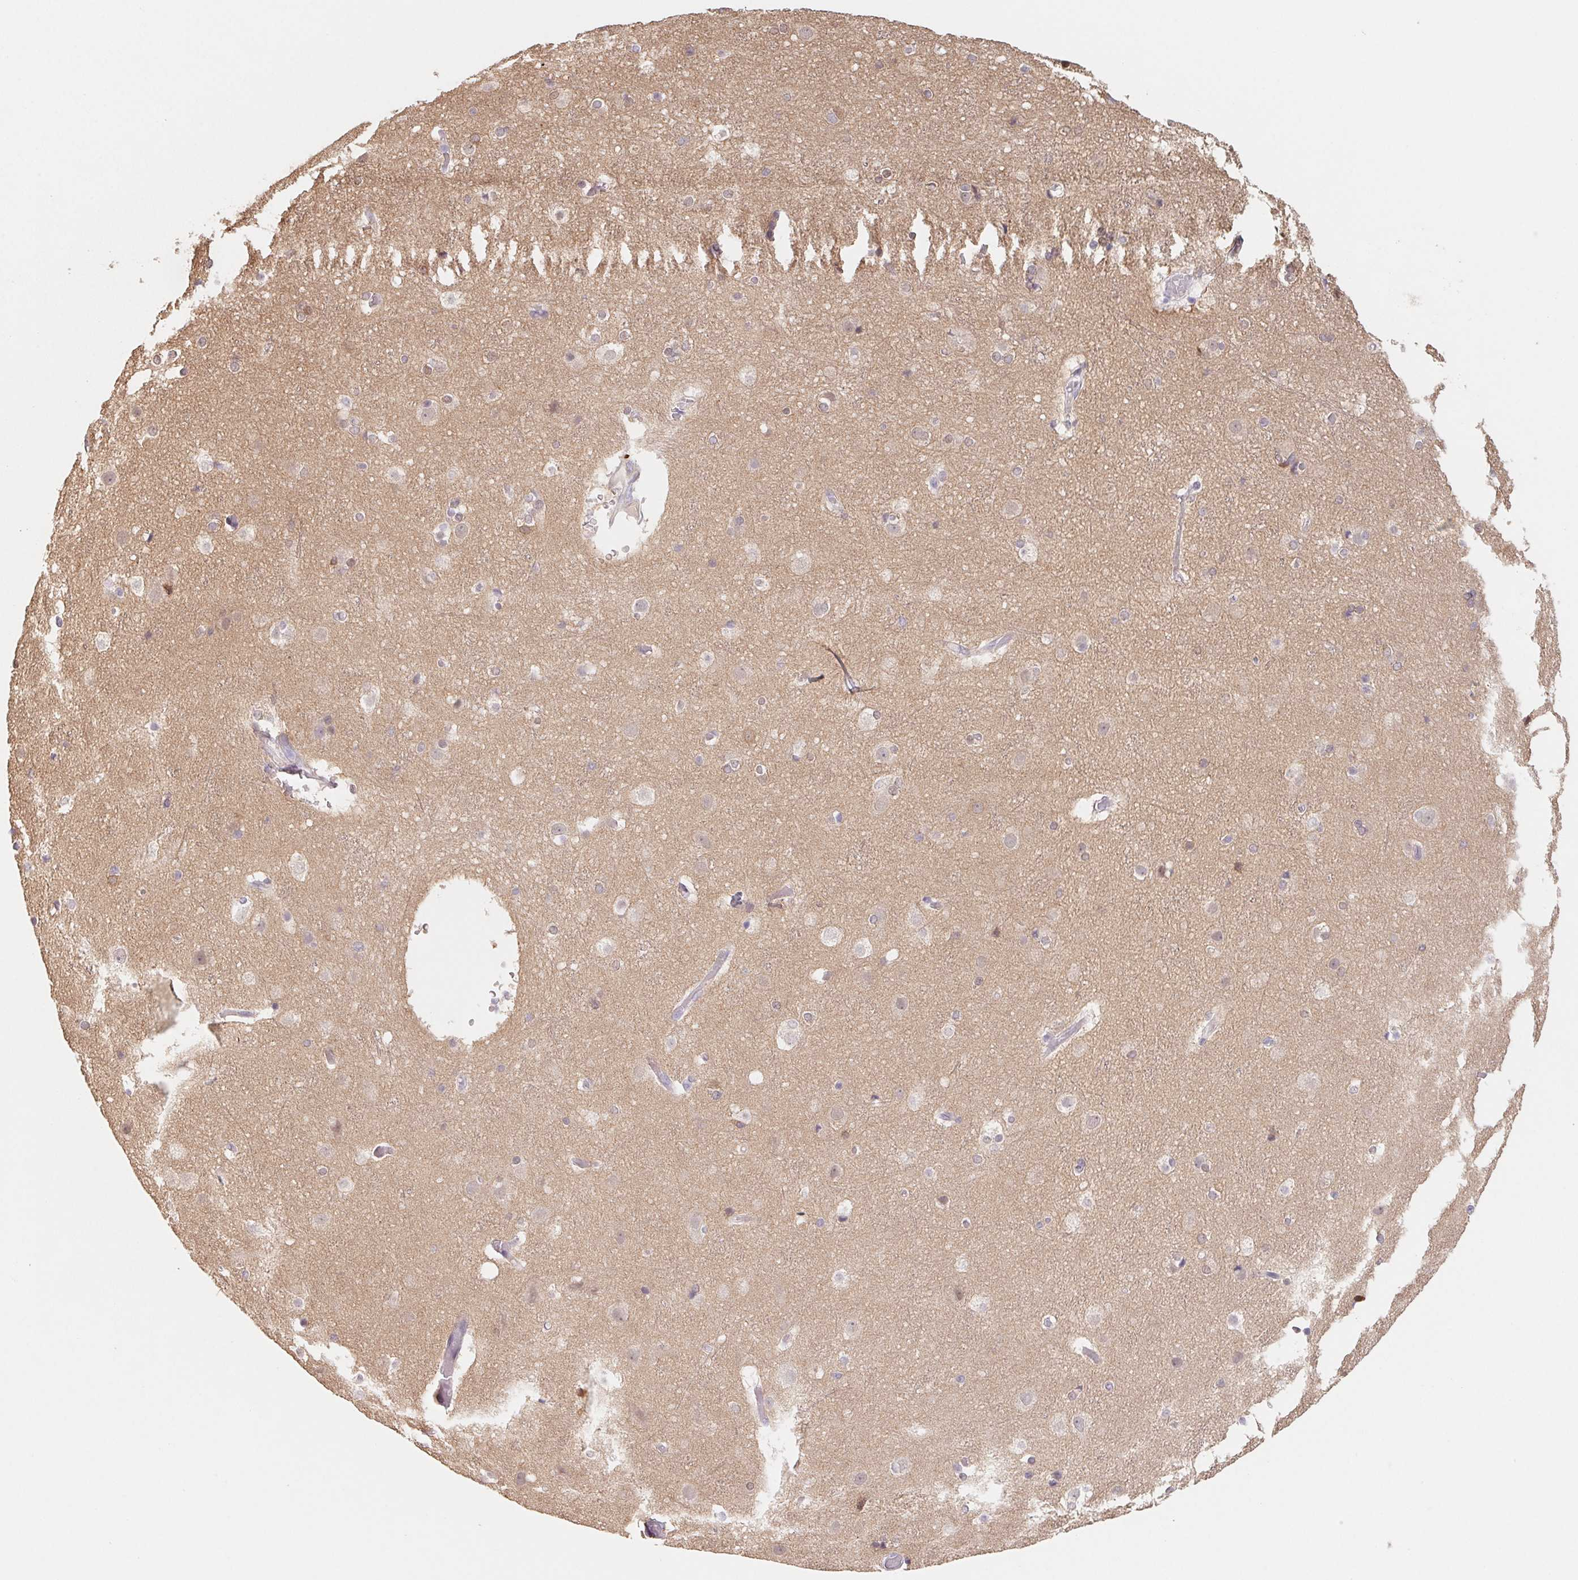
{"staining": {"intensity": "negative", "quantity": "none", "location": "none"}, "tissue": "cerebral cortex", "cell_type": "Endothelial cells", "image_type": "normal", "snomed": [{"axis": "morphology", "description": "Normal tissue, NOS"}, {"axis": "topography", "description": "Cerebral cortex"}], "caption": "Immunohistochemical staining of normal cerebral cortex shows no significant expression in endothelial cells. (Brightfield microscopy of DAB immunohistochemistry at high magnification).", "gene": "CTNND2", "patient": {"sex": "female", "age": 52}}